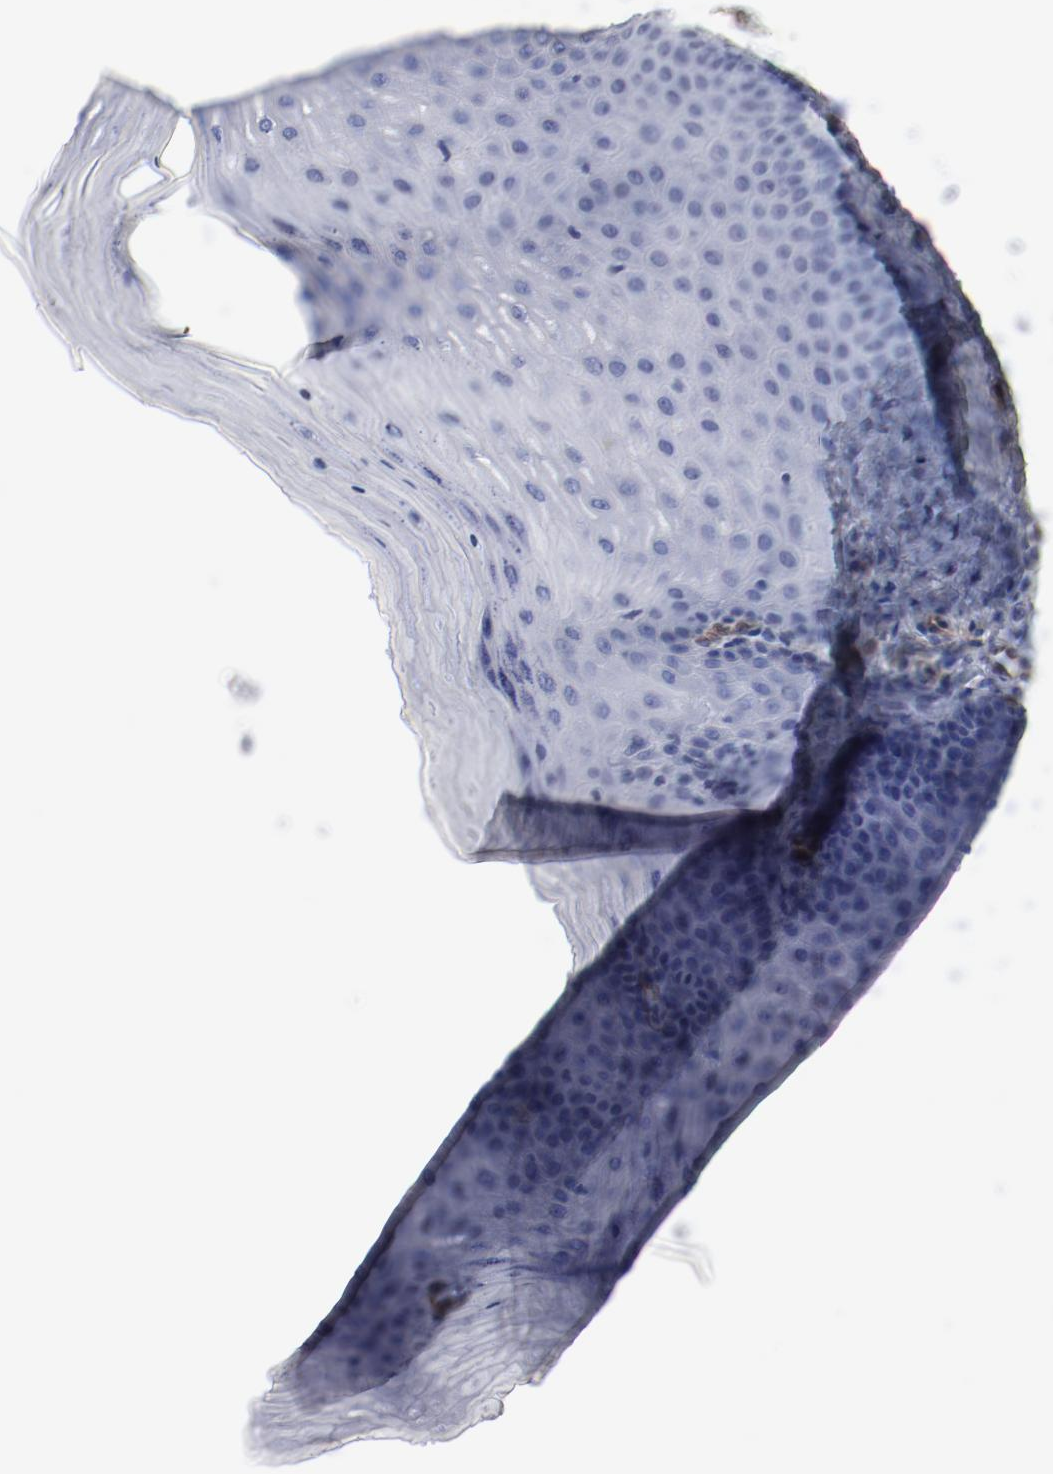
{"staining": {"intensity": "moderate", "quantity": "<25%", "location": "cytoplasmic/membranous"}, "tissue": "cervix", "cell_type": "Glandular cells", "image_type": "normal", "snomed": [{"axis": "morphology", "description": "Normal tissue, NOS"}, {"axis": "topography", "description": "Cervix"}], "caption": "Cervix was stained to show a protein in brown. There is low levels of moderate cytoplasmic/membranous staining in approximately <25% of glandular cells.", "gene": "SHANK3", "patient": {"sex": "female", "age": 55}}